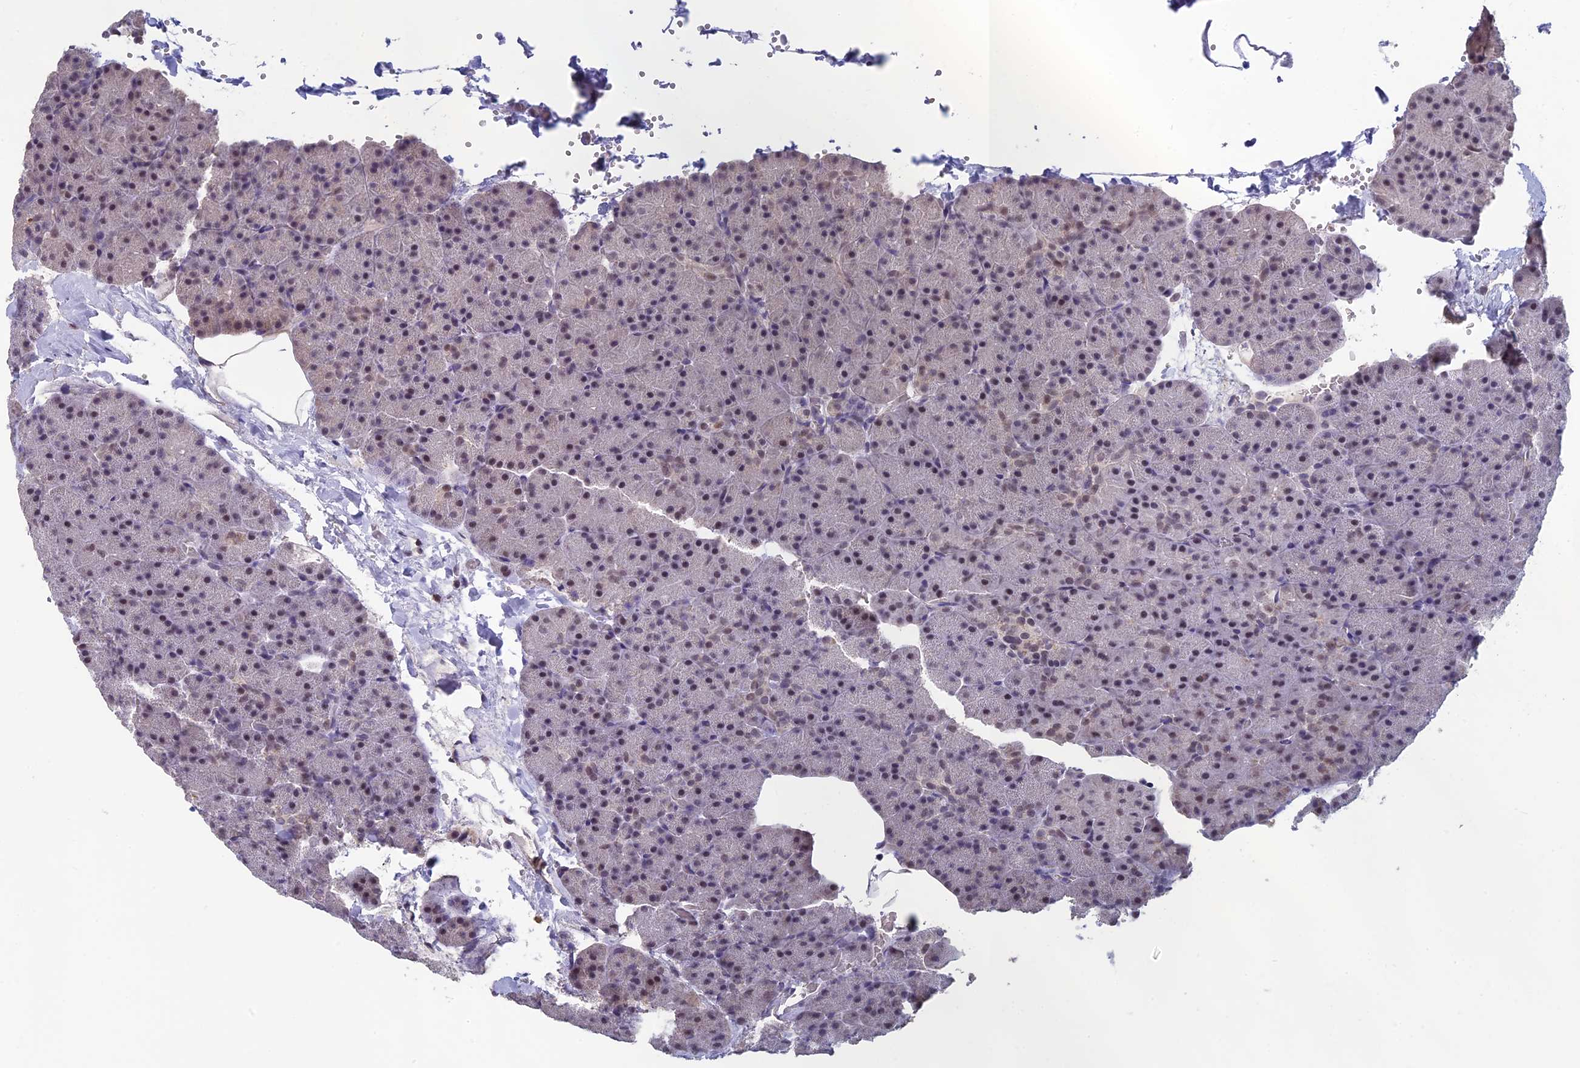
{"staining": {"intensity": "moderate", "quantity": "25%-75%", "location": "nuclear"}, "tissue": "pancreas", "cell_type": "Exocrine glandular cells", "image_type": "normal", "snomed": [{"axis": "morphology", "description": "Normal tissue, NOS"}, {"axis": "morphology", "description": "Carcinoid, malignant, NOS"}, {"axis": "topography", "description": "Pancreas"}], "caption": "An image showing moderate nuclear expression in approximately 25%-75% of exocrine glandular cells in unremarkable pancreas, as visualized by brown immunohistochemical staining.", "gene": "MT", "patient": {"sex": "female", "age": 35}}